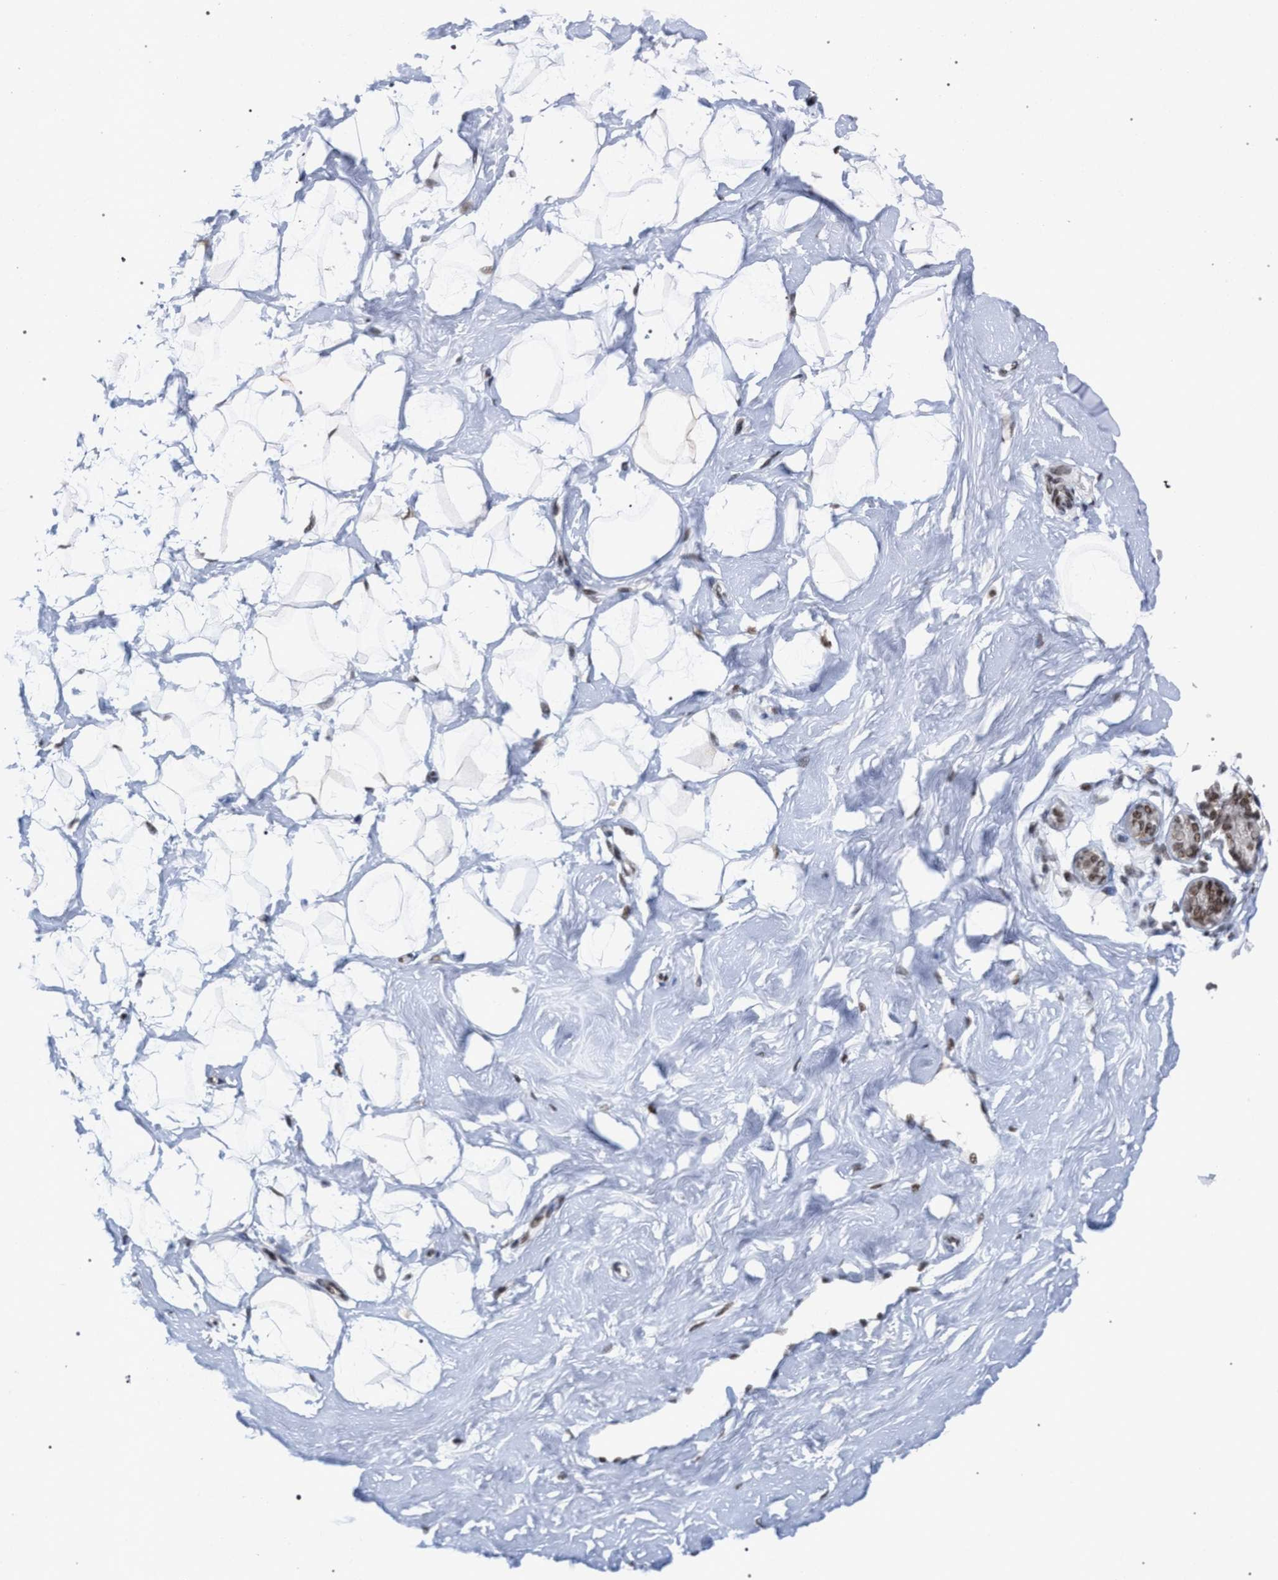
{"staining": {"intensity": "negative", "quantity": "none", "location": "none"}, "tissue": "breast", "cell_type": "Adipocytes", "image_type": "normal", "snomed": [{"axis": "morphology", "description": "Normal tissue, NOS"}, {"axis": "topography", "description": "Breast"}], "caption": "Immunohistochemical staining of unremarkable human breast shows no significant staining in adipocytes. (DAB (3,3'-diaminobenzidine) immunohistochemistry (IHC), high magnification).", "gene": "SCAF4", "patient": {"sex": "female", "age": 23}}